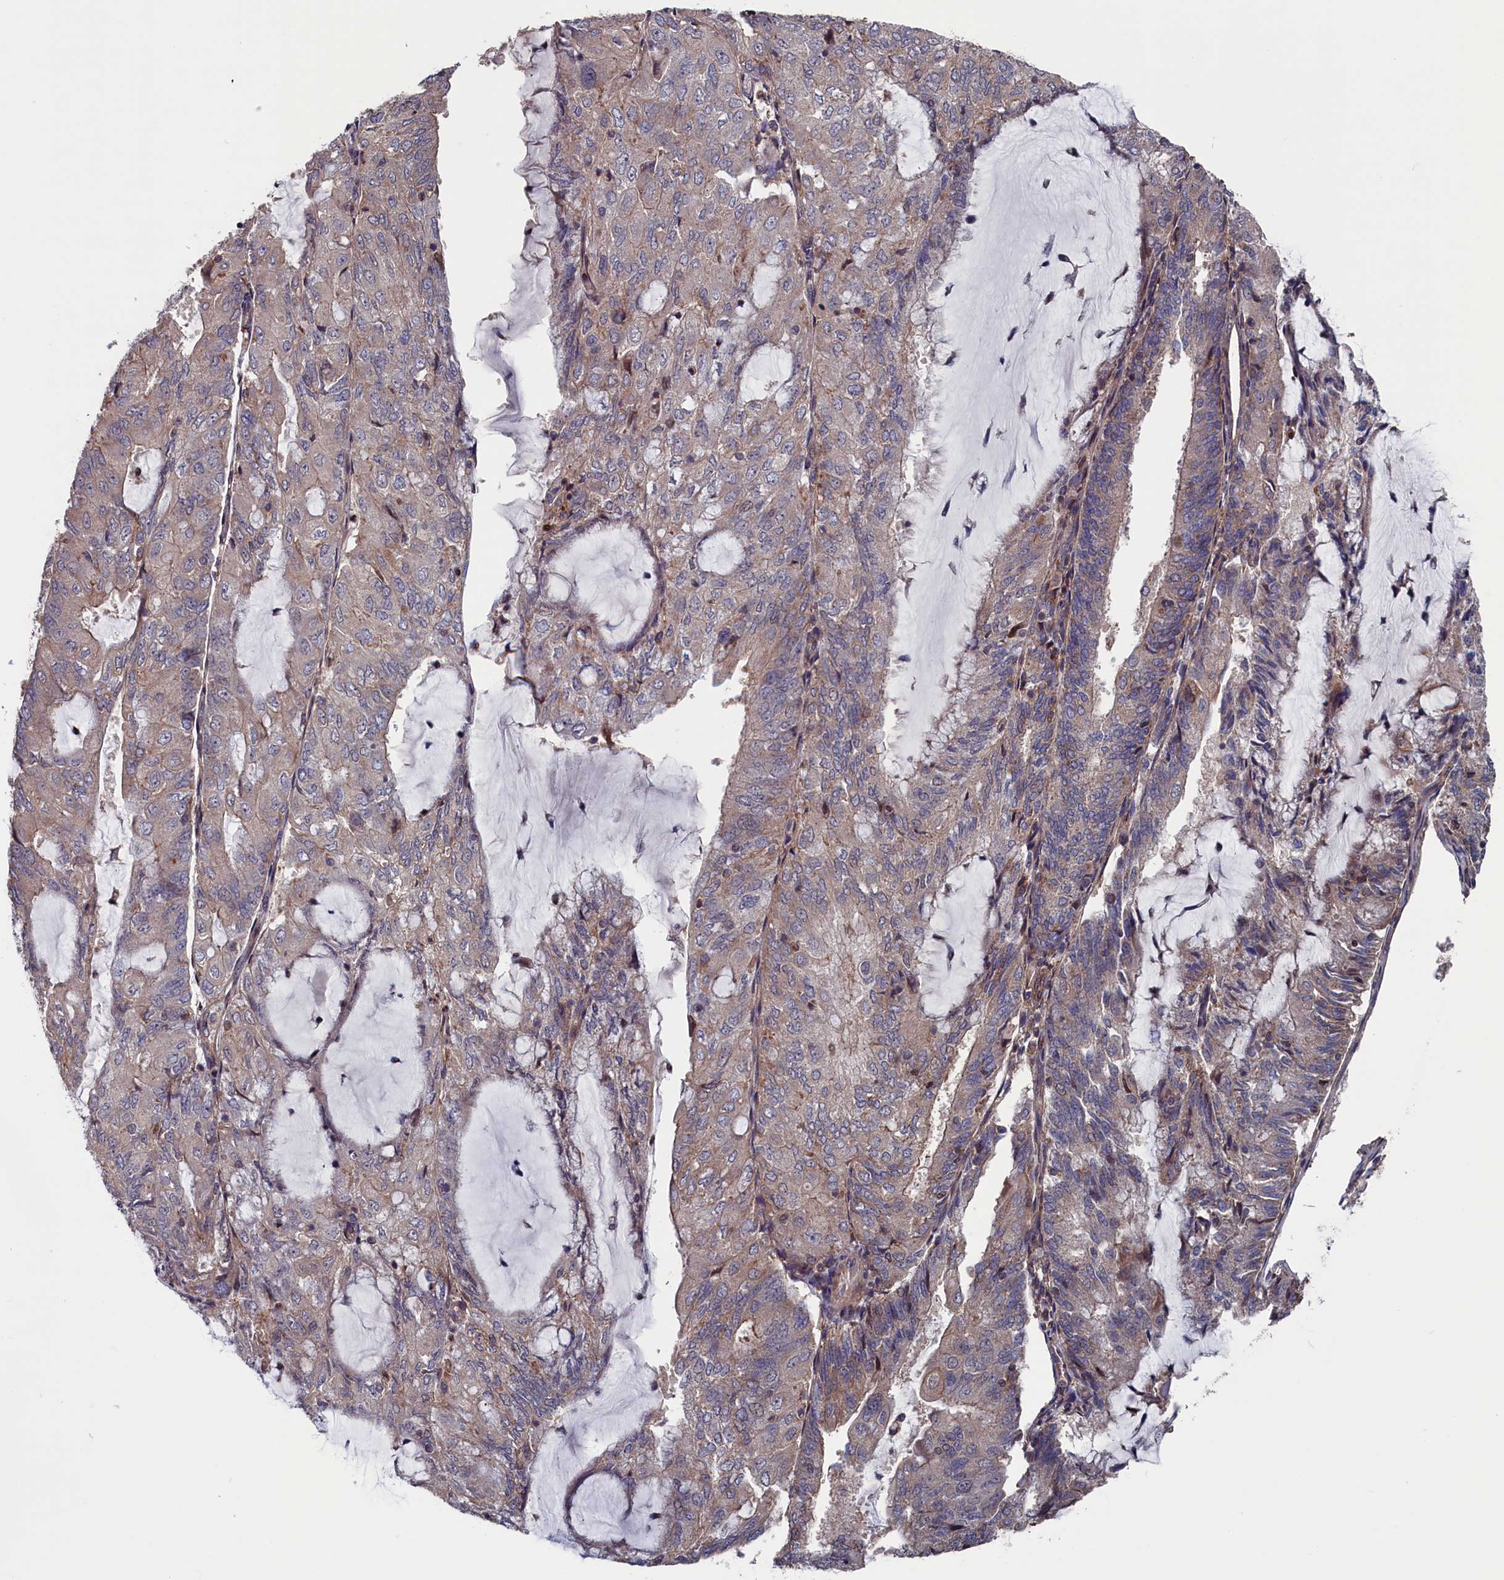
{"staining": {"intensity": "weak", "quantity": "25%-75%", "location": "cytoplasmic/membranous"}, "tissue": "endometrial cancer", "cell_type": "Tumor cells", "image_type": "cancer", "snomed": [{"axis": "morphology", "description": "Adenocarcinoma, NOS"}, {"axis": "topography", "description": "Endometrium"}], "caption": "A histopathology image showing weak cytoplasmic/membranous expression in about 25%-75% of tumor cells in endometrial adenocarcinoma, as visualized by brown immunohistochemical staining.", "gene": "SPATA13", "patient": {"sex": "female", "age": 81}}